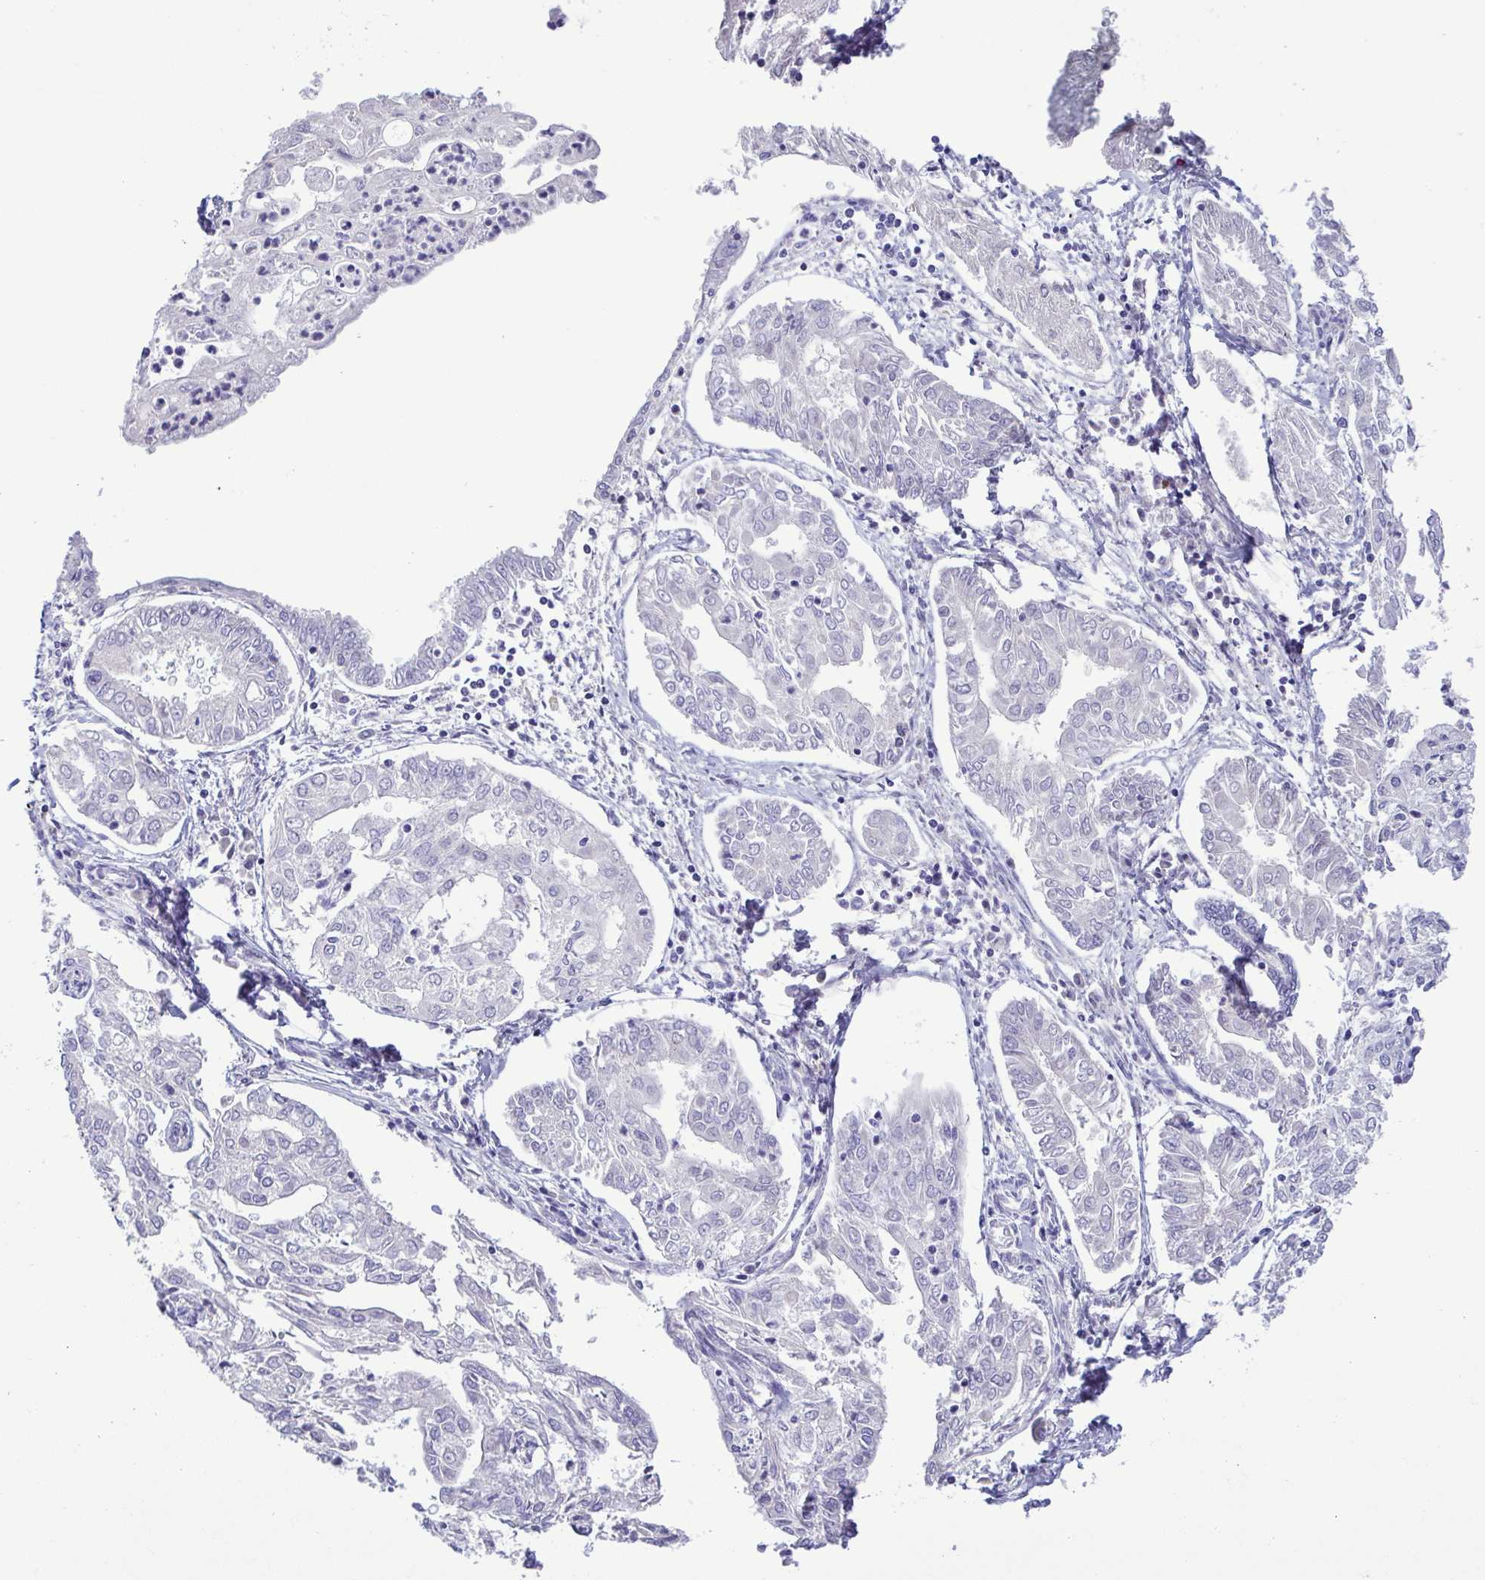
{"staining": {"intensity": "negative", "quantity": "none", "location": "none"}, "tissue": "endometrial cancer", "cell_type": "Tumor cells", "image_type": "cancer", "snomed": [{"axis": "morphology", "description": "Adenocarcinoma, NOS"}, {"axis": "topography", "description": "Endometrium"}], "caption": "Immunohistochemistry (IHC) micrograph of endometrial cancer (adenocarcinoma) stained for a protein (brown), which demonstrates no staining in tumor cells.", "gene": "TIPIN", "patient": {"sex": "female", "age": 68}}